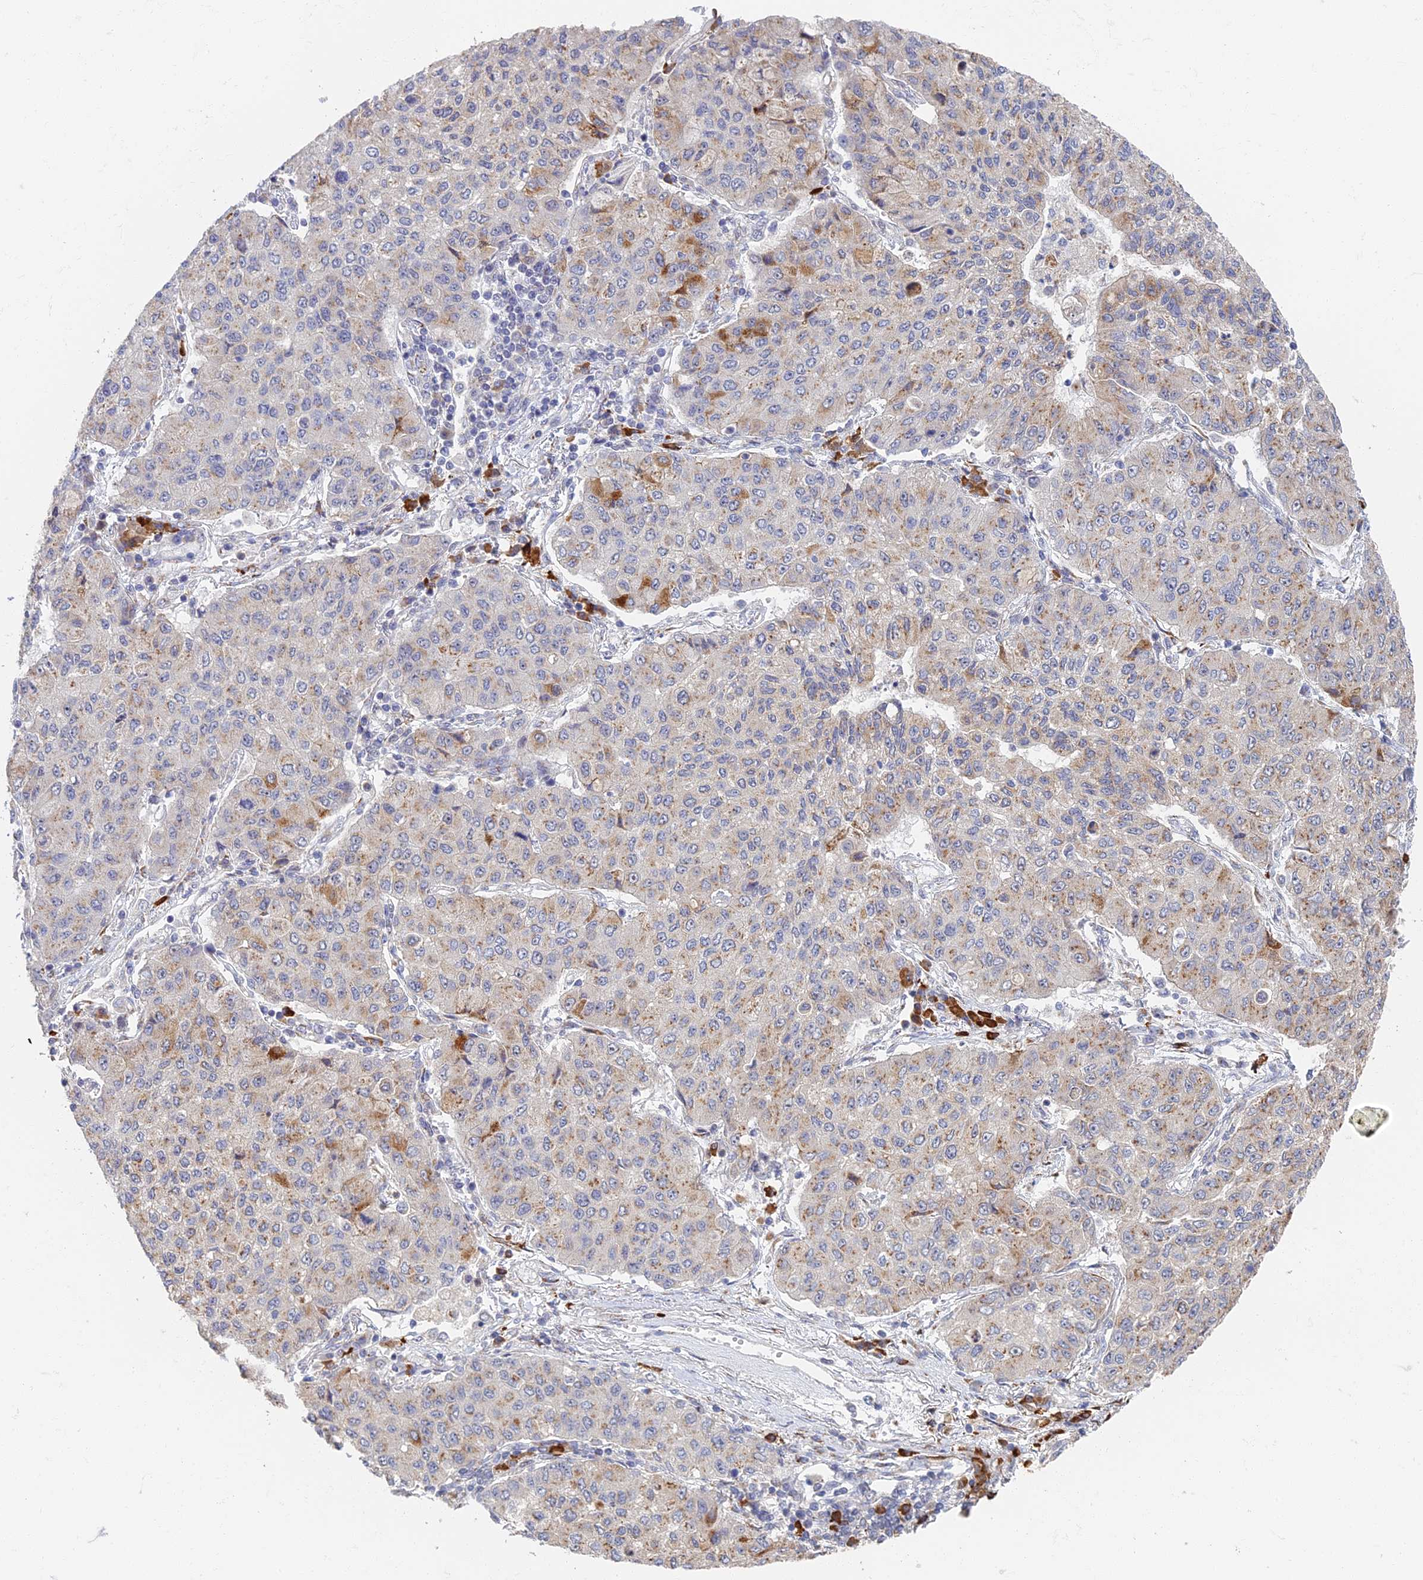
{"staining": {"intensity": "weak", "quantity": "25%-75%", "location": "cytoplasmic/membranous"}, "tissue": "lung cancer", "cell_type": "Tumor cells", "image_type": "cancer", "snomed": [{"axis": "morphology", "description": "Squamous cell carcinoma, NOS"}, {"axis": "topography", "description": "Lung"}], "caption": "Immunohistochemistry (DAB) staining of human lung cancer exhibits weak cytoplasmic/membranous protein staining in about 25%-75% of tumor cells.", "gene": "GPATCH1", "patient": {"sex": "male", "age": 74}}